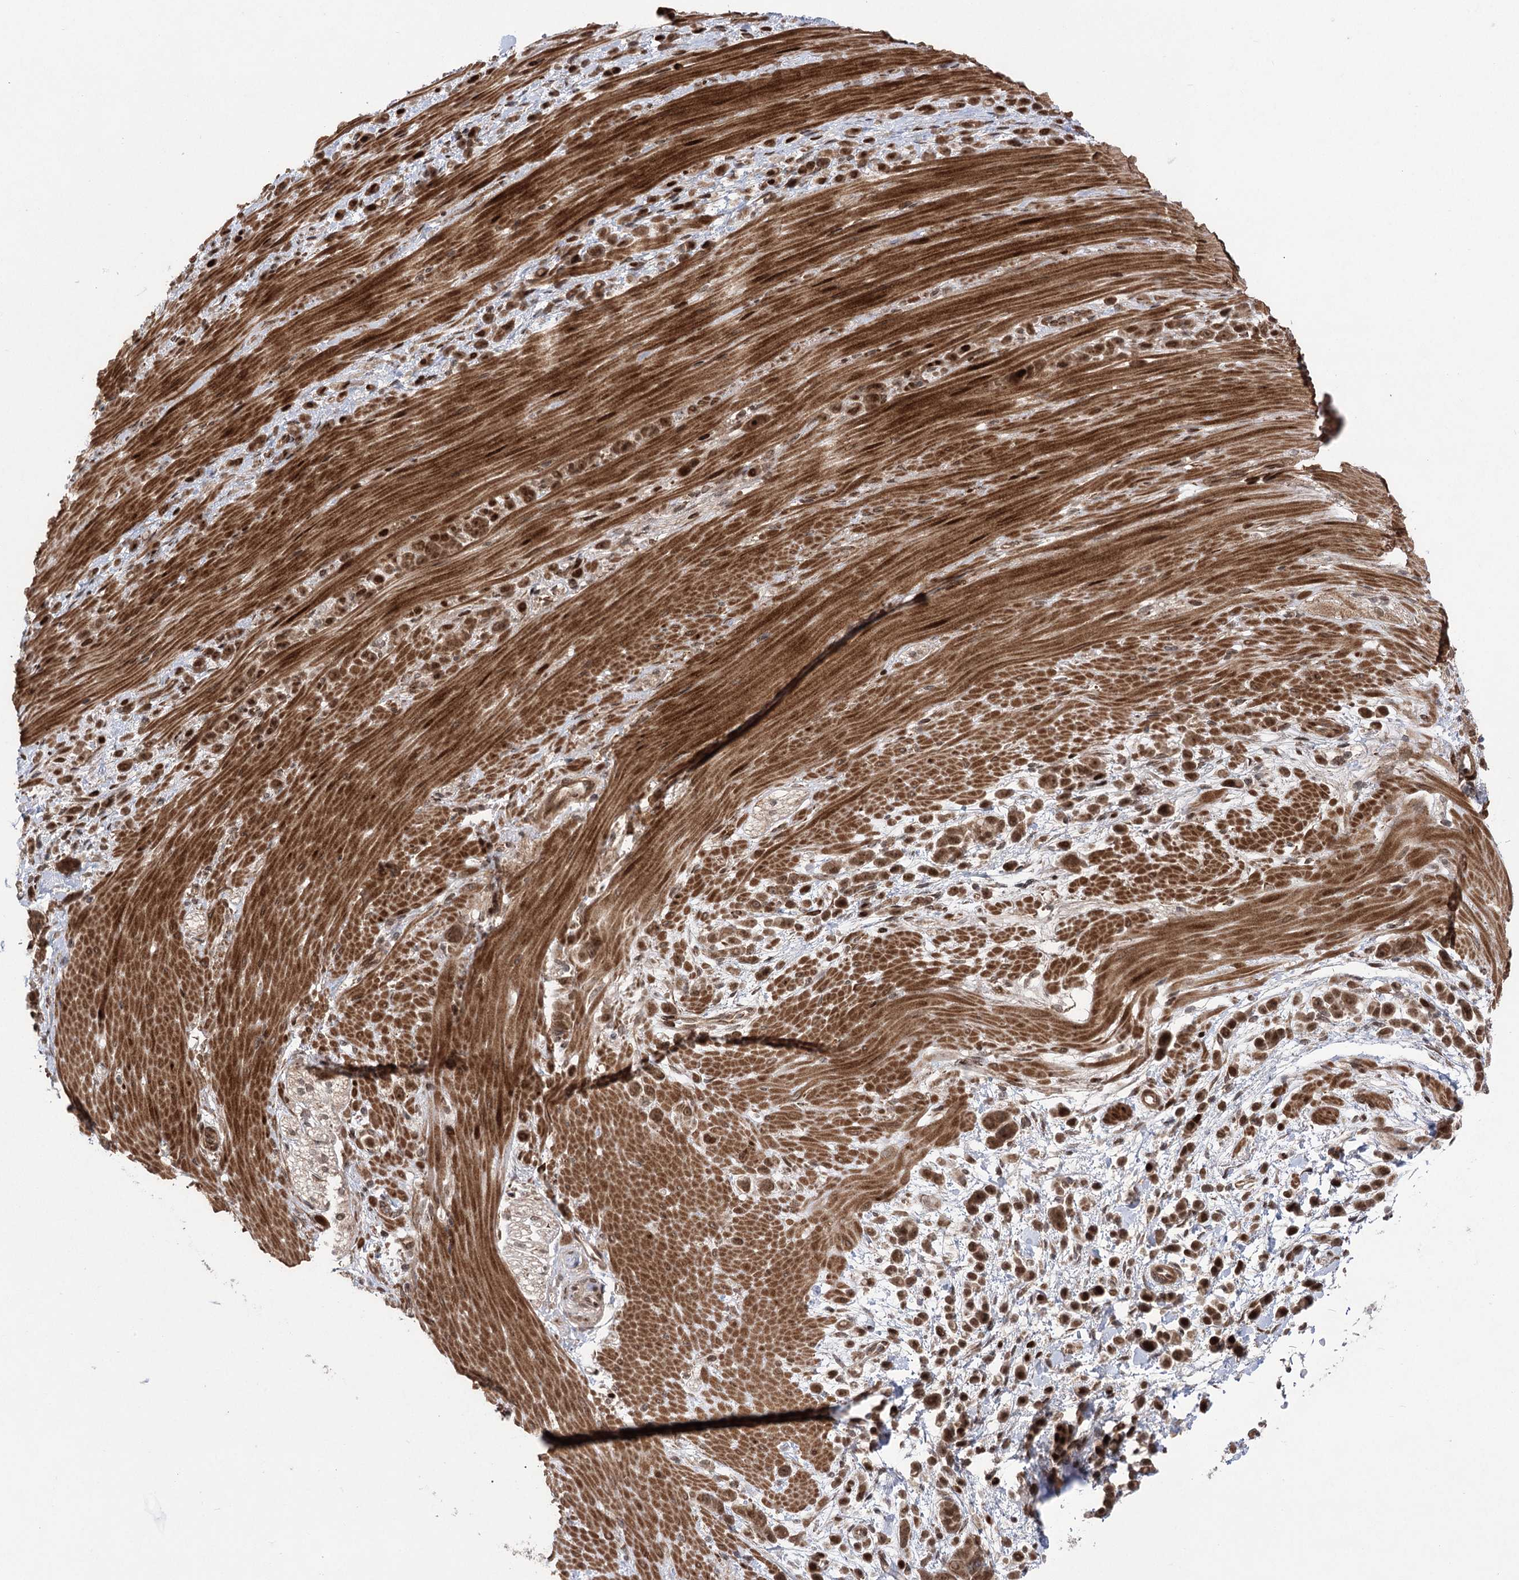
{"staining": {"intensity": "strong", "quantity": ">75%", "location": "cytoplasmic/membranous,nuclear"}, "tissue": "pancreatic cancer", "cell_type": "Tumor cells", "image_type": "cancer", "snomed": [{"axis": "morphology", "description": "Normal tissue, NOS"}, {"axis": "morphology", "description": "Adenocarcinoma, NOS"}, {"axis": "topography", "description": "Pancreas"}], "caption": "Pancreatic adenocarcinoma was stained to show a protein in brown. There is high levels of strong cytoplasmic/membranous and nuclear positivity in about >75% of tumor cells. The staining was performed using DAB (3,3'-diaminobenzidine), with brown indicating positive protein expression. Nuclei are stained blue with hematoxylin.", "gene": "TENM2", "patient": {"sex": "female", "age": 64}}